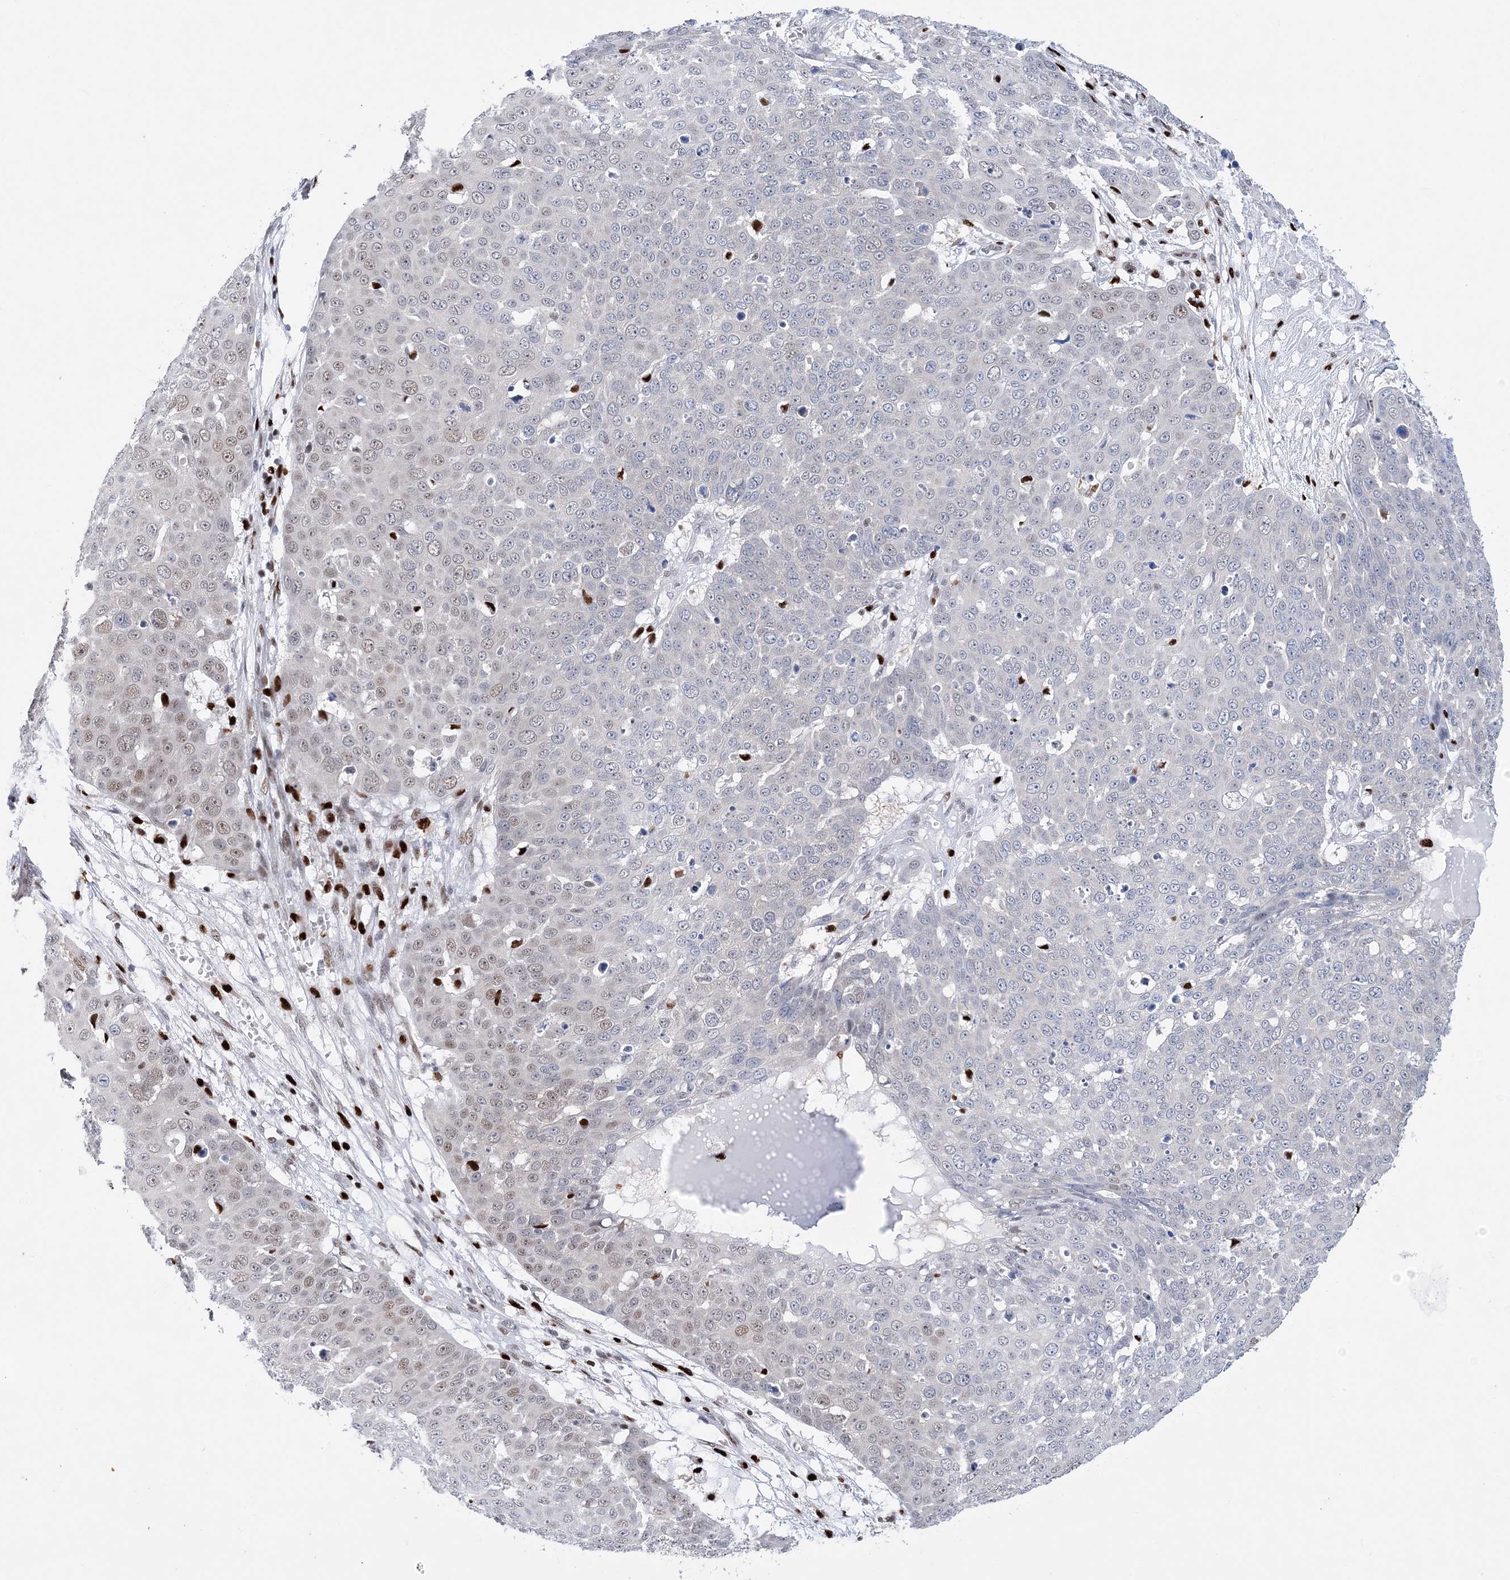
{"staining": {"intensity": "weak", "quantity": "<25%", "location": "nuclear"}, "tissue": "skin cancer", "cell_type": "Tumor cells", "image_type": "cancer", "snomed": [{"axis": "morphology", "description": "Squamous cell carcinoma, NOS"}, {"axis": "topography", "description": "Skin"}], "caption": "IHC of squamous cell carcinoma (skin) exhibits no expression in tumor cells.", "gene": "NIT2", "patient": {"sex": "male", "age": 71}}